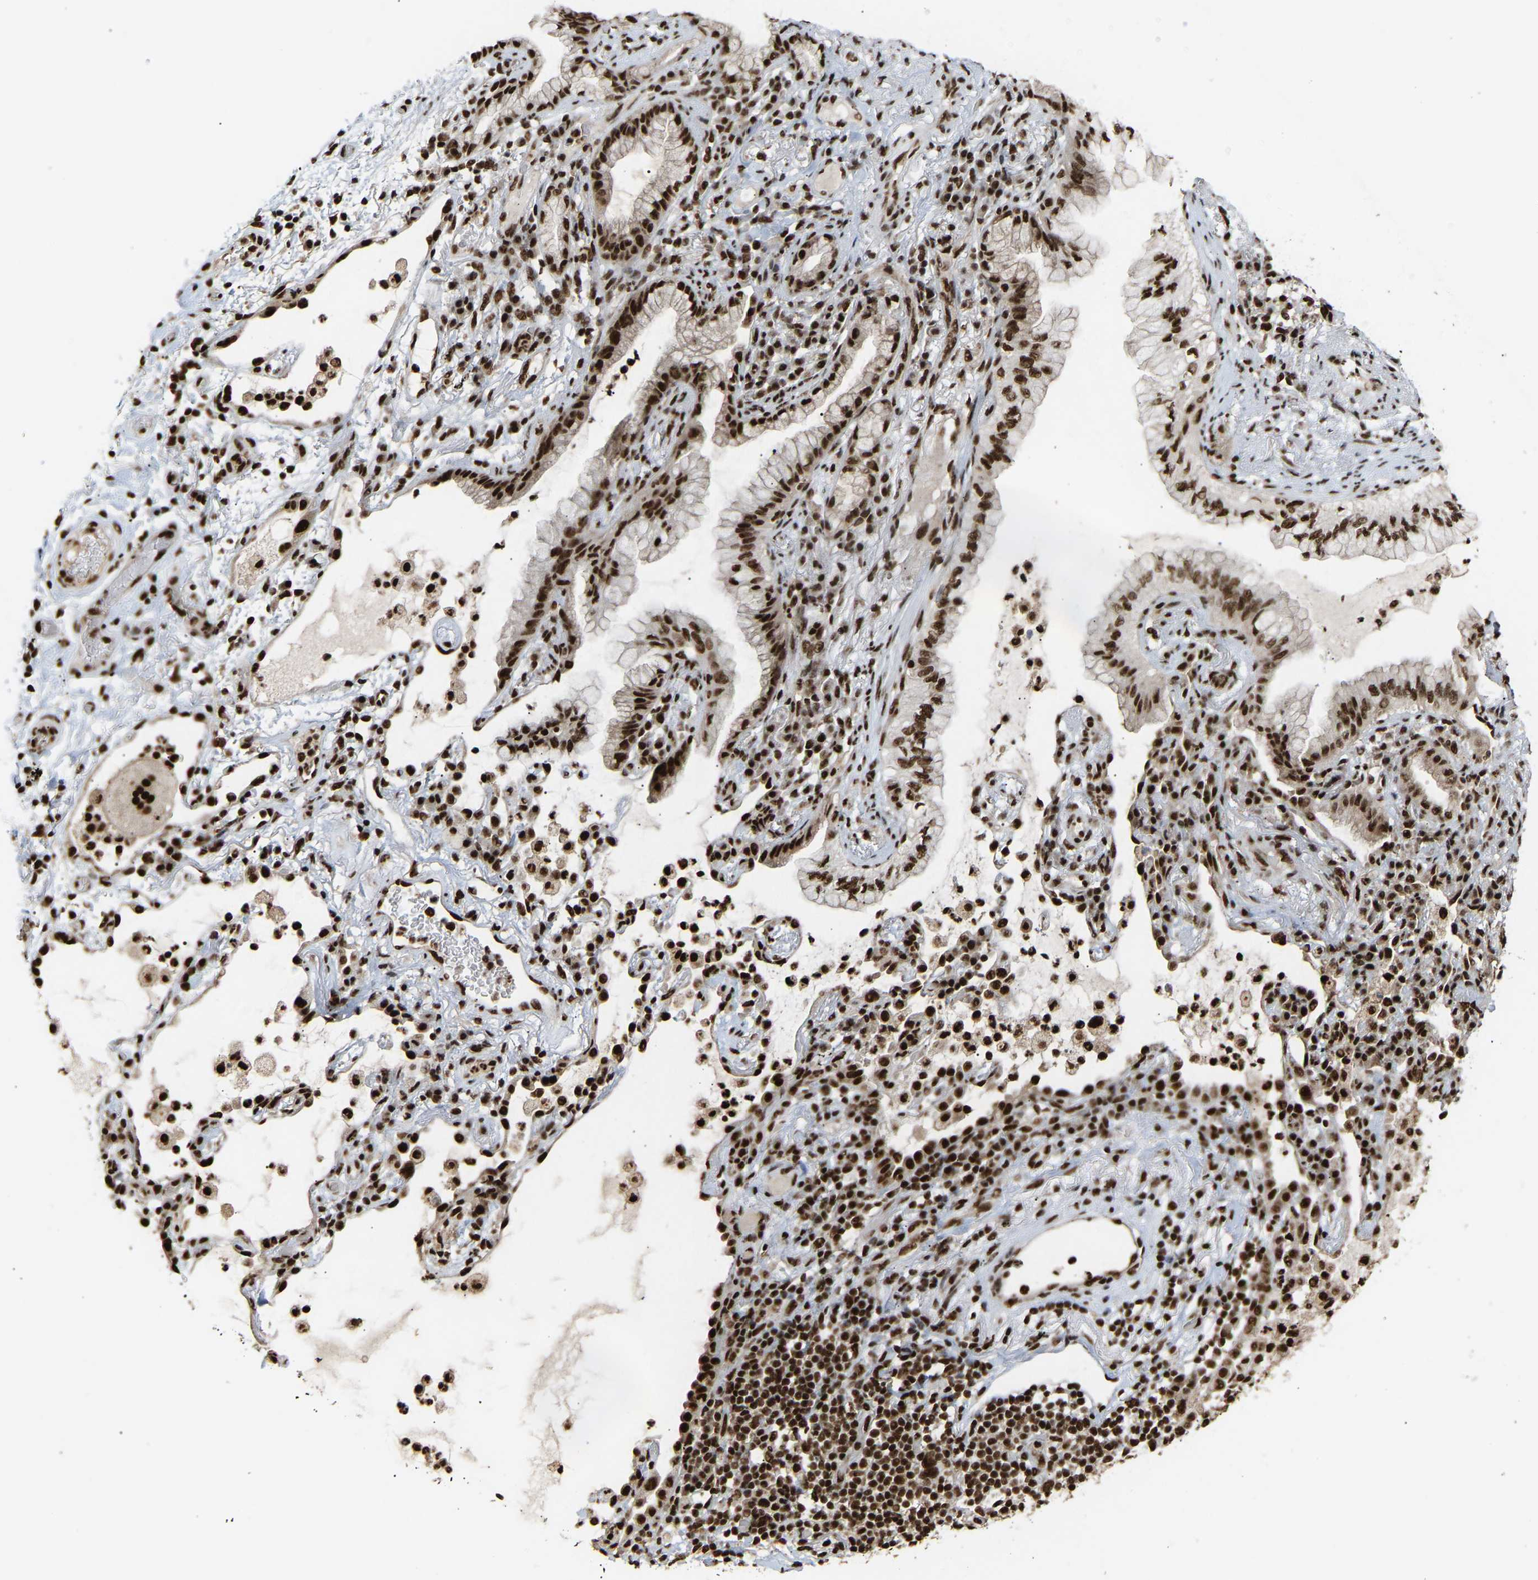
{"staining": {"intensity": "strong", "quantity": ">75%", "location": "nuclear"}, "tissue": "lung cancer", "cell_type": "Tumor cells", "image_type": "cancer", "snomed": [{"axis": "morphology", "description": "Adenocarcinoma, NOS"}, {"axis": "topography", "description": "Lung"}], "caption": "A micrograph showing strong nuclear staining in about >75% of tumor cells in lung adenocarcinoma, as visualized by brown immunohistochemical staining.", "gene": "ALYREF", "patient": {"sex": "female", "age": 70}}